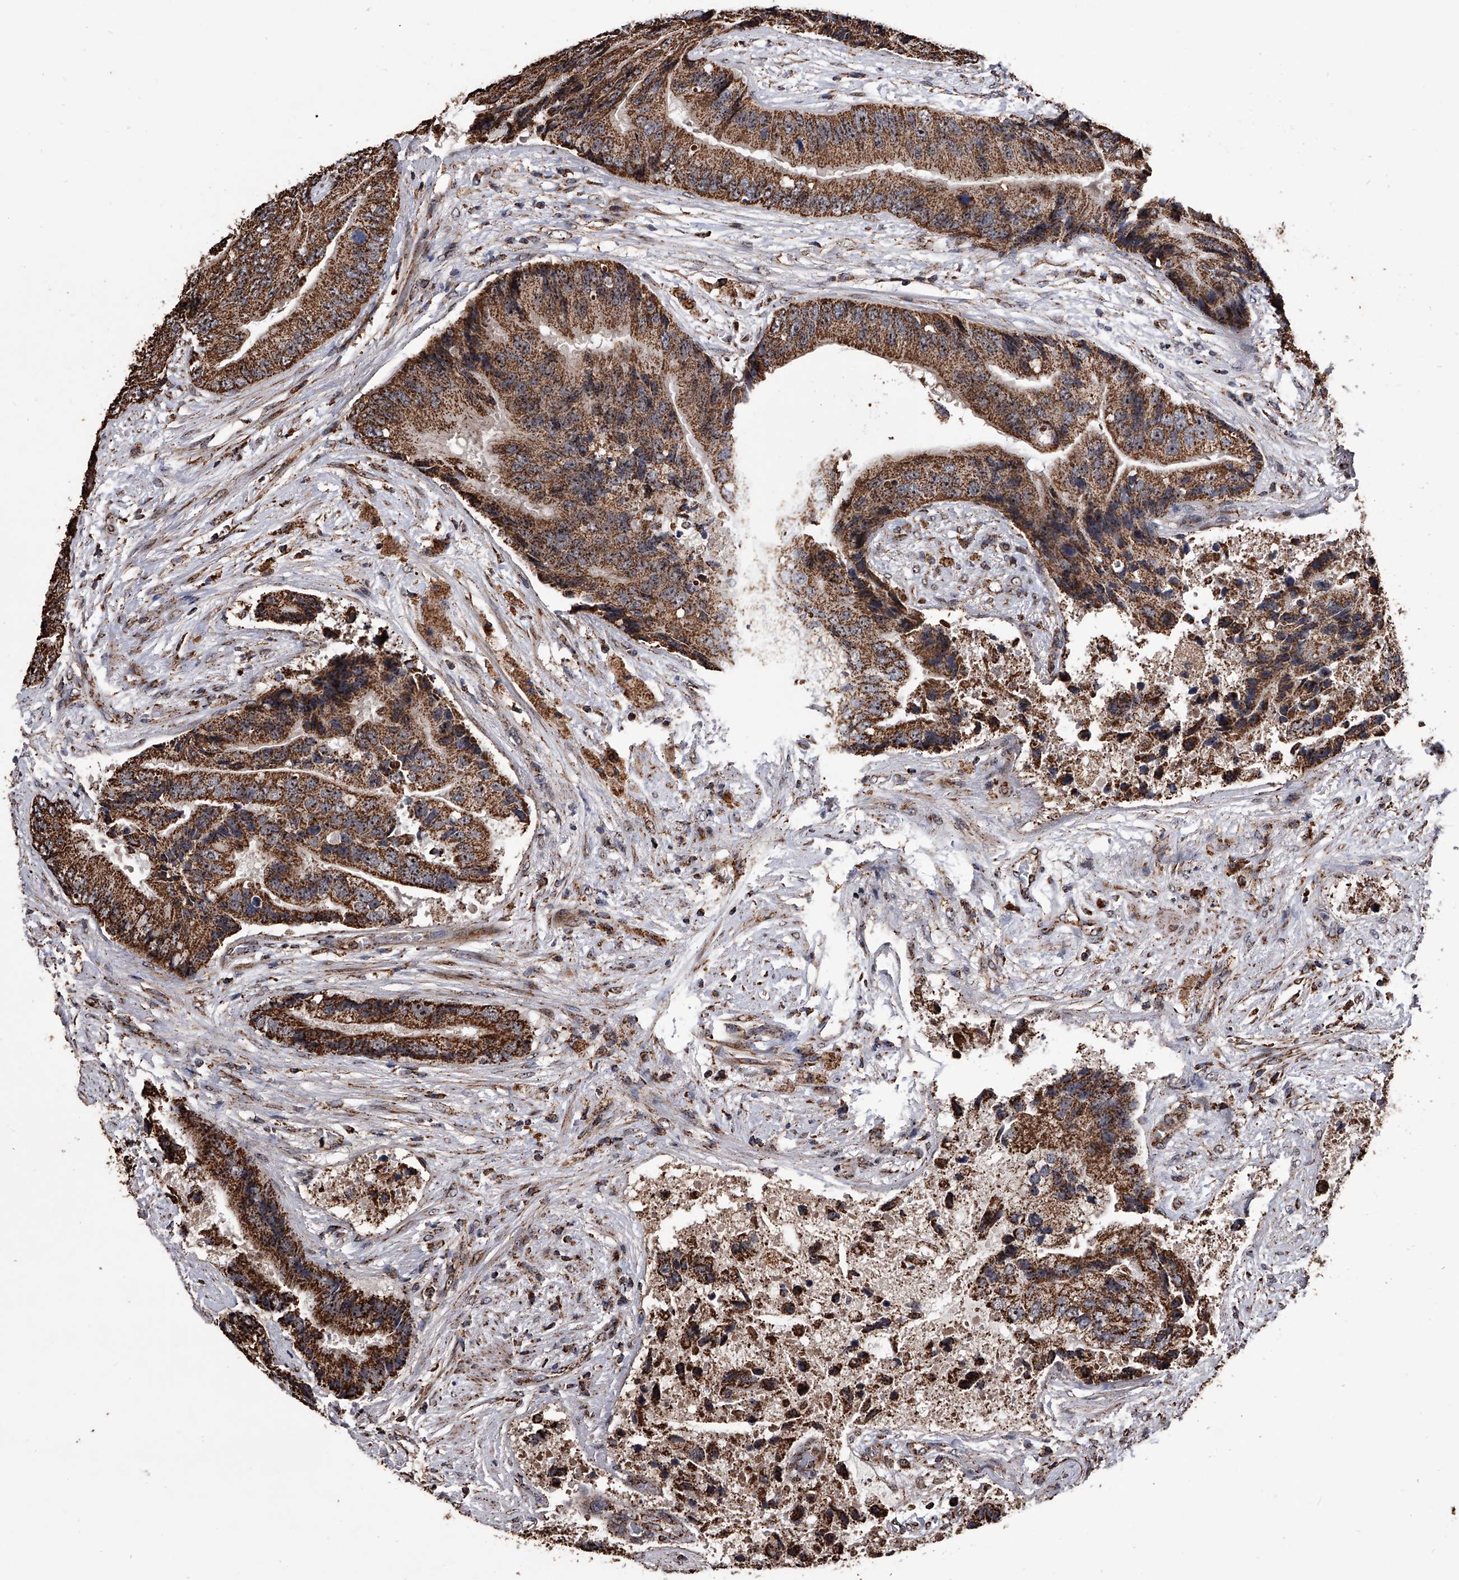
{"staining": {"intensity": "strong", "quantity": ">75%", "location": "cytoplasmic/membranous"}, "tissue": "prostate cancer", "cell_type": "Tumor cells", "image_type": "cancer", "snomed": [{"axis": "morphology", "description": "Adenocarcinoma, High grade"}, {"axis": "topography", "description": "Prostate"}], "caption": "The micrograph exhibits immunohistochemical staining of prostate cancer. There is strong cytoplasmic/membranous expression is identified in approximately >75% of tumor cells.", "gene": "SMPDL3A", "patient": {"sex": "male", "age": 70}}